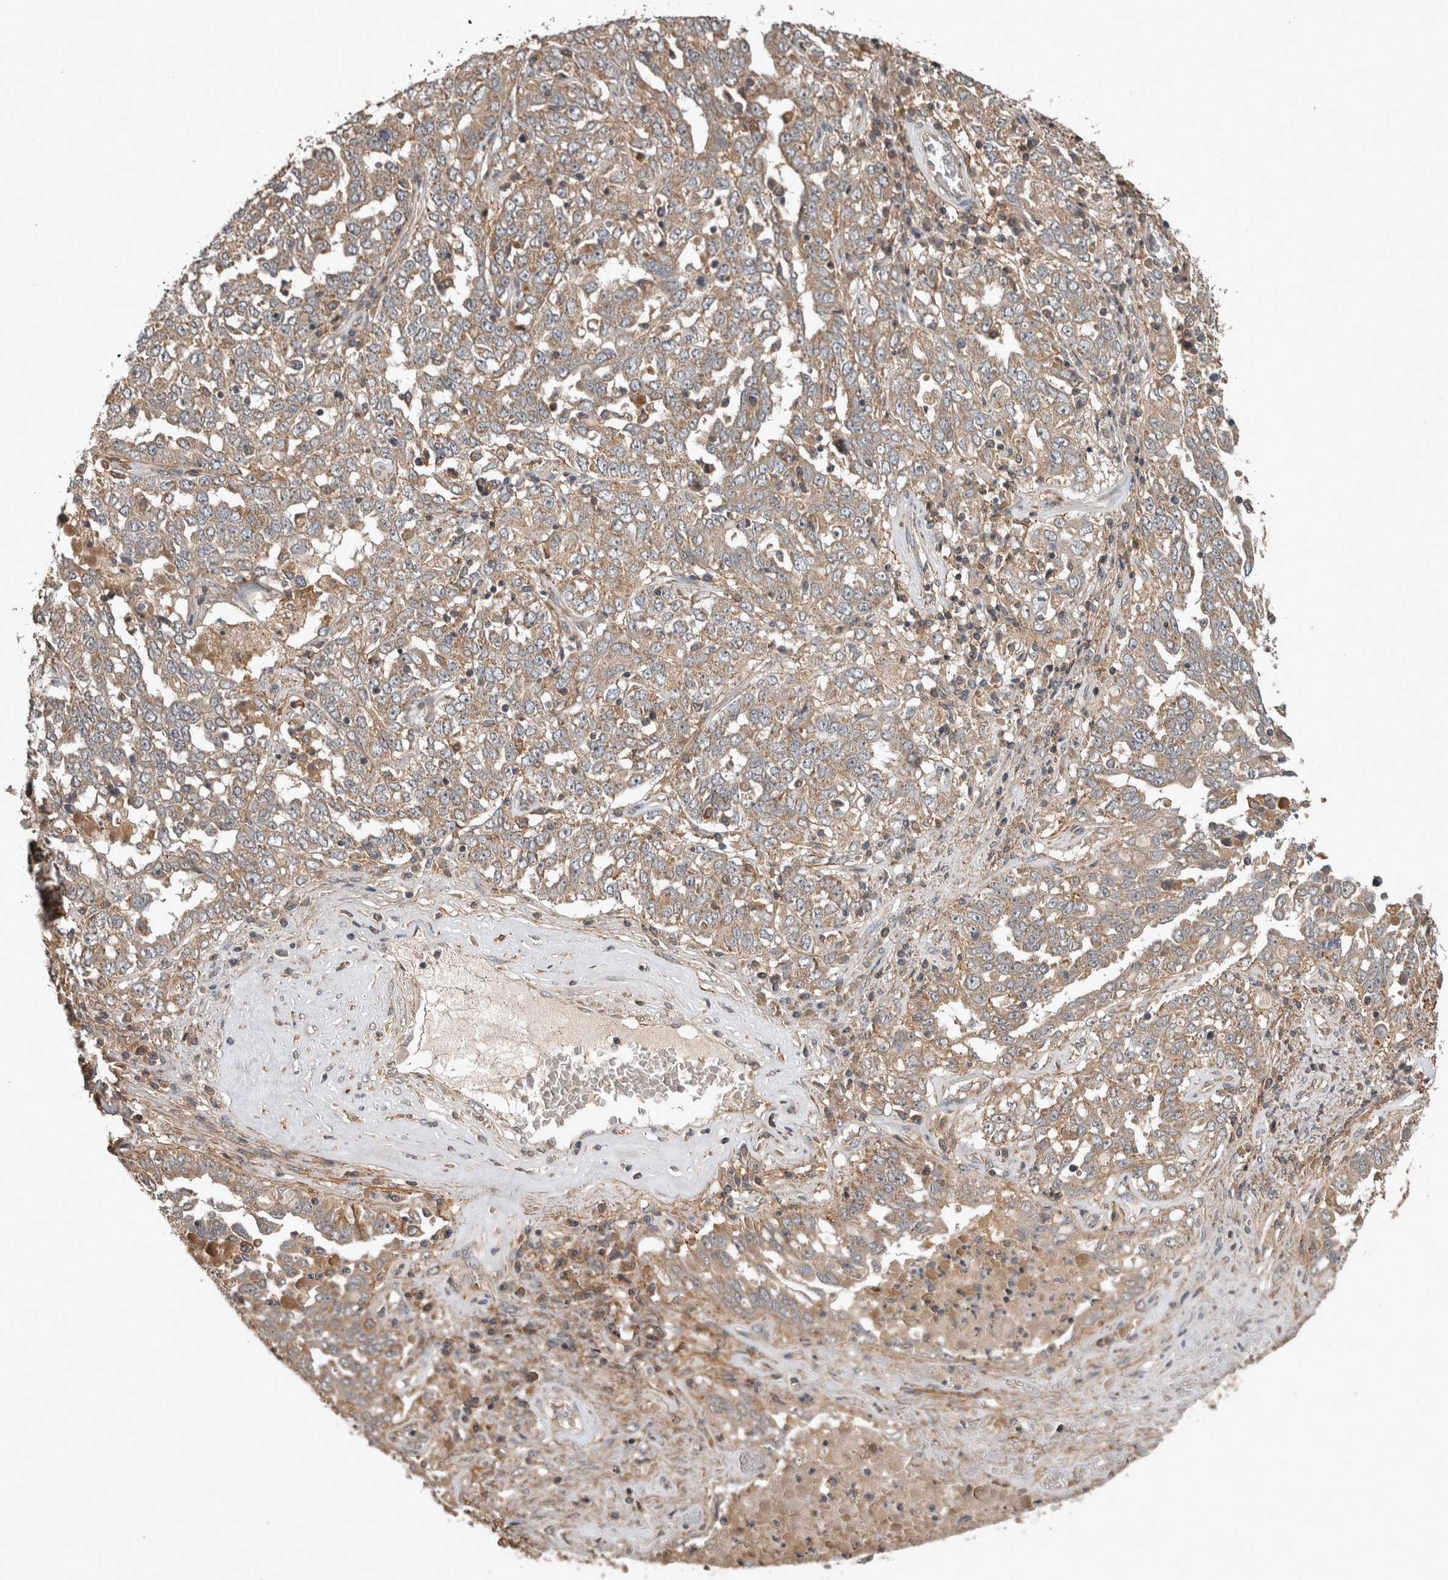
{"staining": {"intensity": "moderate", "quantity": ">75%", "location": "cytoplasmic/membranous"}, "tissue": "ovarian cancer", "cell_type": "Tumor cells", "image_type": "cancer", "snomed": [{"axis": "morphology", "description": "Carcinoma, endometroid"}, {"axis": "topography", "description": "Ovary"}], "caption": "Ovarian cancer (endometroid carcinoma) tissue reveals moderate cytoplasmic/membranous positivity in approximately >75% of tumor cells (Stains: DAB in brown, nuclei in blue, Microscopy: brightfield microscopy at high magnification).", "gene": "TRMT61B", "patient": {"sex": "female", "age": 62}}